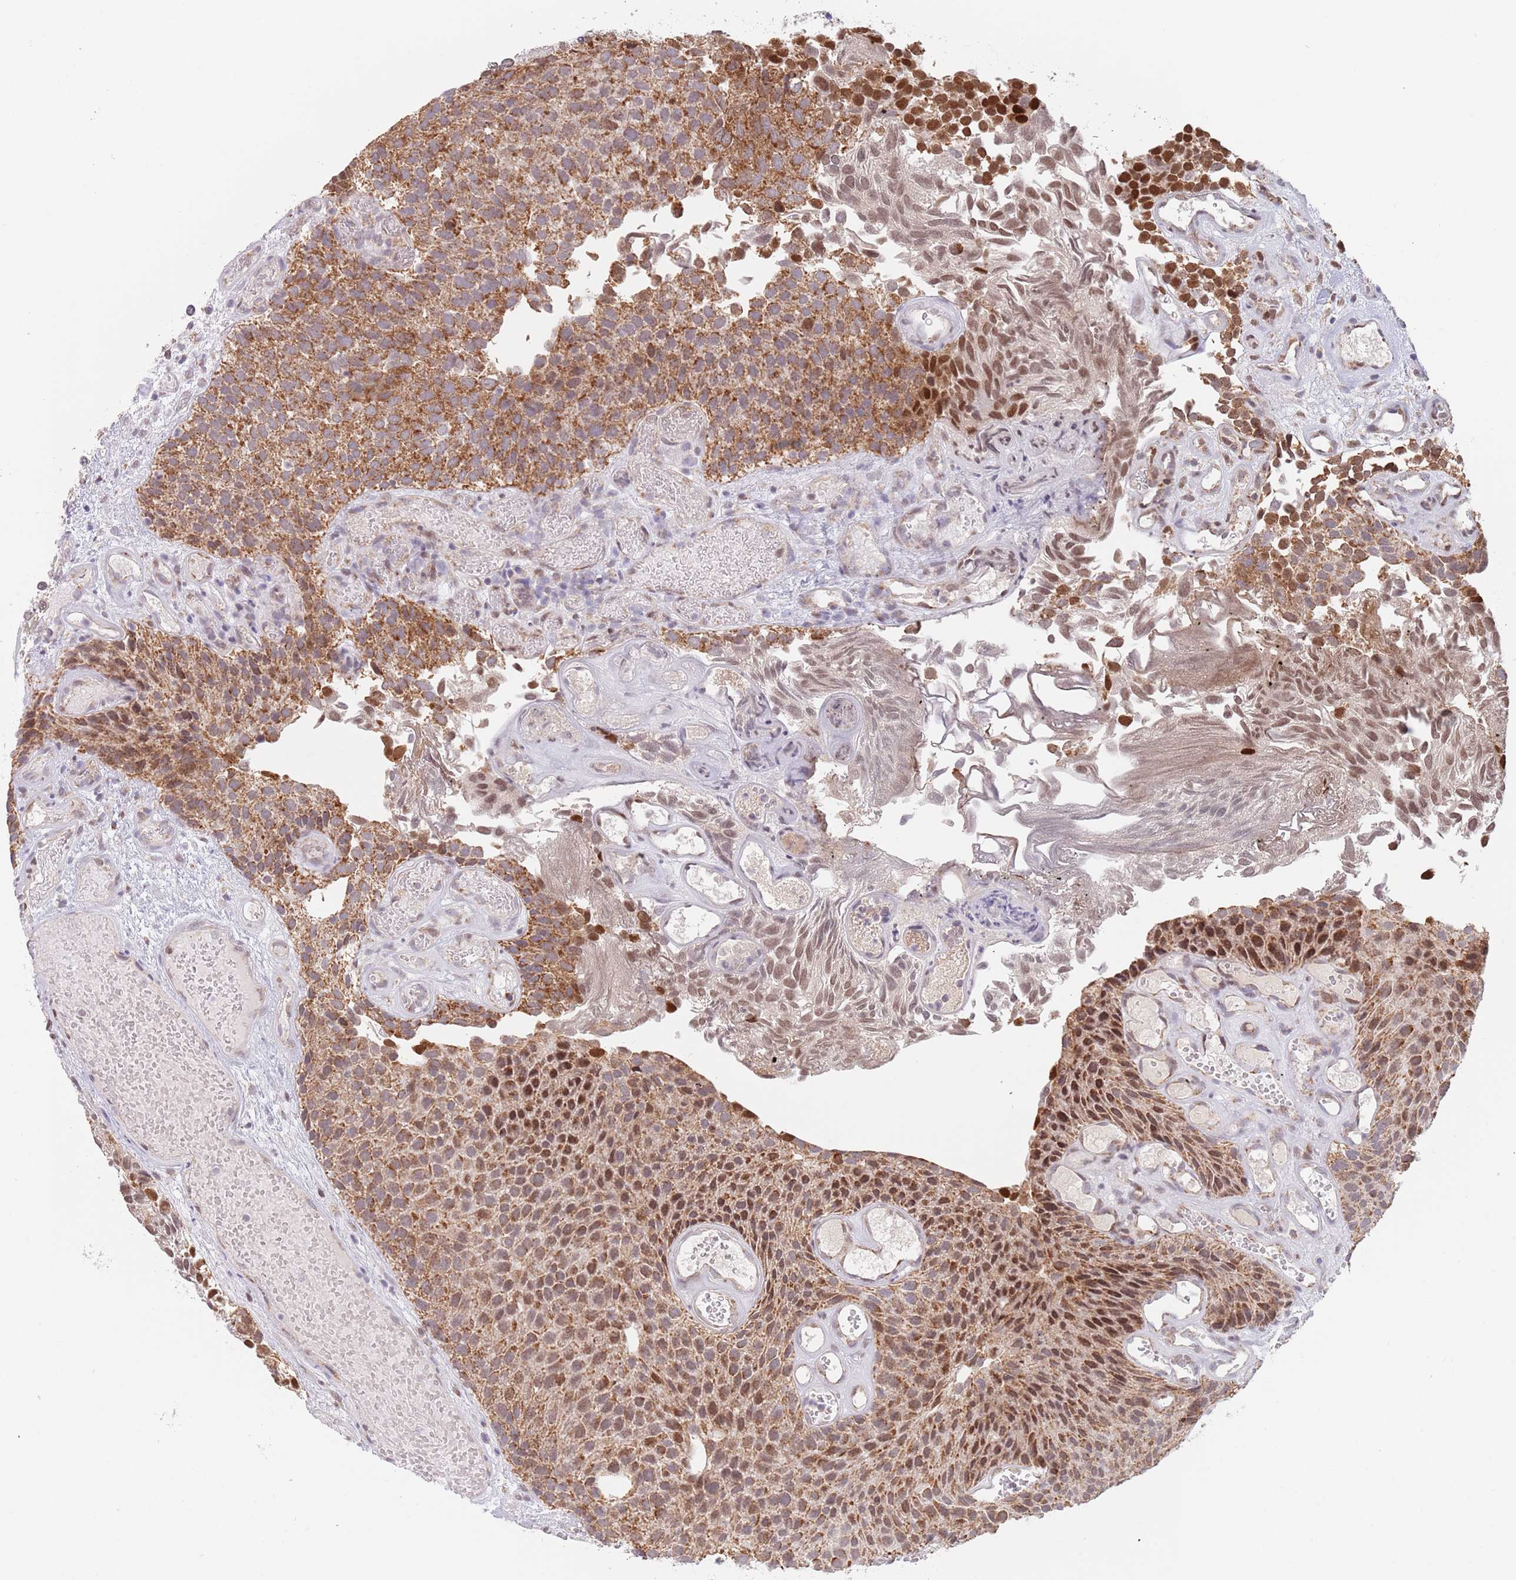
{"staining": {"intensity": "moderate", "quantity": ">75%", "location": "cytoplasmic/membranous,nuclear"}, "tissue": "urothelial cancer", "cell_type": "Tumor cells", "image_type": "cancer", "snomed": [{"axis": "morphology", "description": "Urothelial carcinoma, Low grade"}, {"axis": "topography", "description": "Urinary bladder"}], "caption": "Moderate cytoplasmic/membranous and nuclear staining is present in approximately >75% of tumor cells in urothelial cancer.", "gene": "TIMM13", "patient": {"sex": "male", "age": 89}}